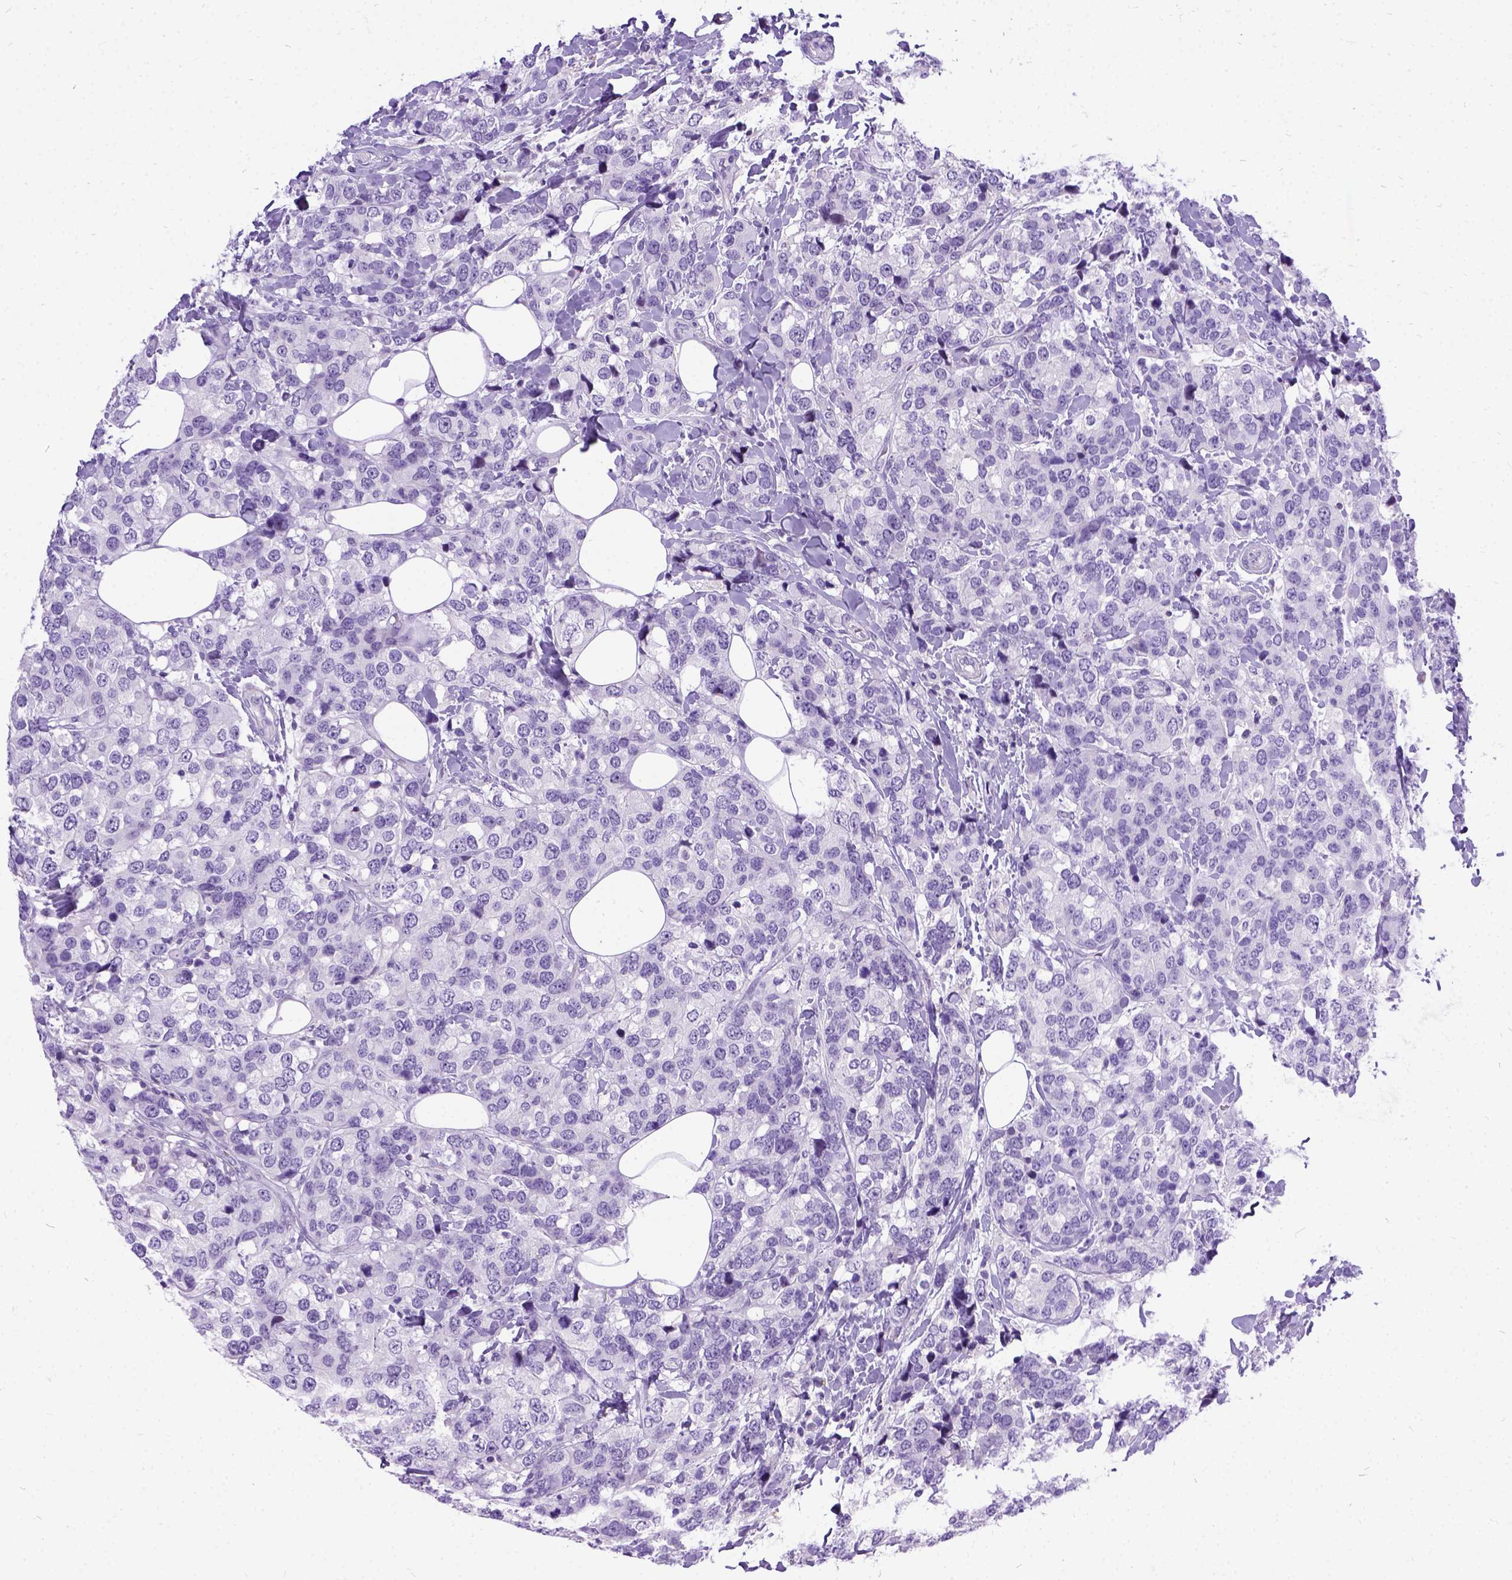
{"staining": {"intensity": "negative", "quantity": "none", "location": "none"}, "tissue": "breast cancer", "cell_type": "Tumor cells", "image_type": "cancer", "snomed": [{"axis": "morphology", "description": "Lobular carcinoma"}, {"axis": "topography", "description": "Breast"}], "caption": "This photomicrograph is of breast cancer (lobular carcinoma) stained with IHC to label a protein in brown with the nuclei are counter-stained blue. There is no positivity in tumor cells.", "gene": "PRG2", "patient": {"sex": "female", "age": 59}}